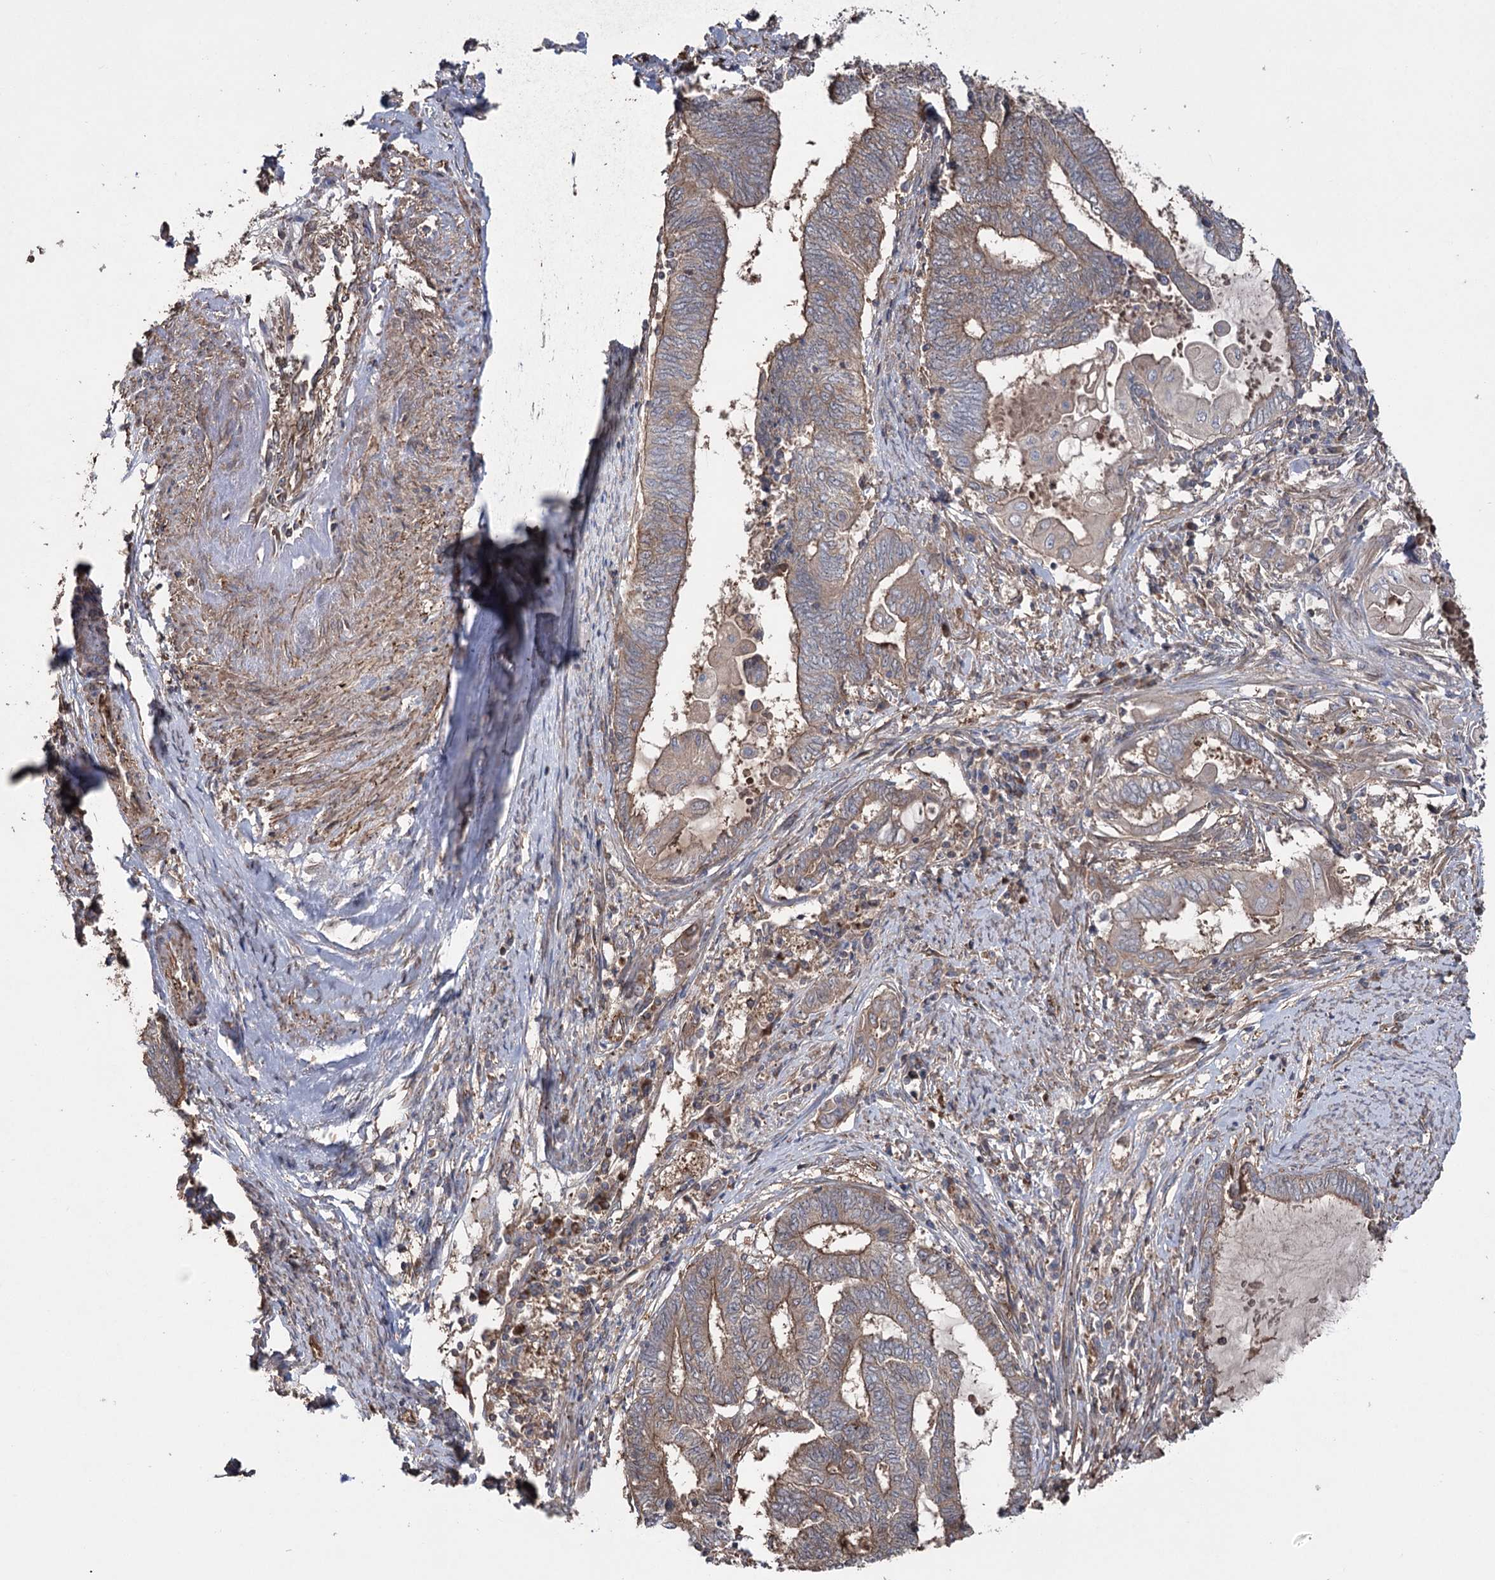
{"staining": {"intensity": "moderate", "quantity": ">75%", "location": "cytoplasmic/membranous"}, "tissue": "endometrial cancer", "cell_type": "Tumor cells", "image_type": "cancer", "snomed": [{"axis": "morphology", "description": "Adenocarcinoma, NOS"}, {"axis": "topography", "description": "Uterus"}, {"axis": "topography", "description": "Endometrium"}], "caption": "A brown stain labels moderate cytoplasmic/membranous staining of a protein in endometrial cancer tumor cells.", "gene": "LARS2", "patient": {"sex": "female", "age": 70}}